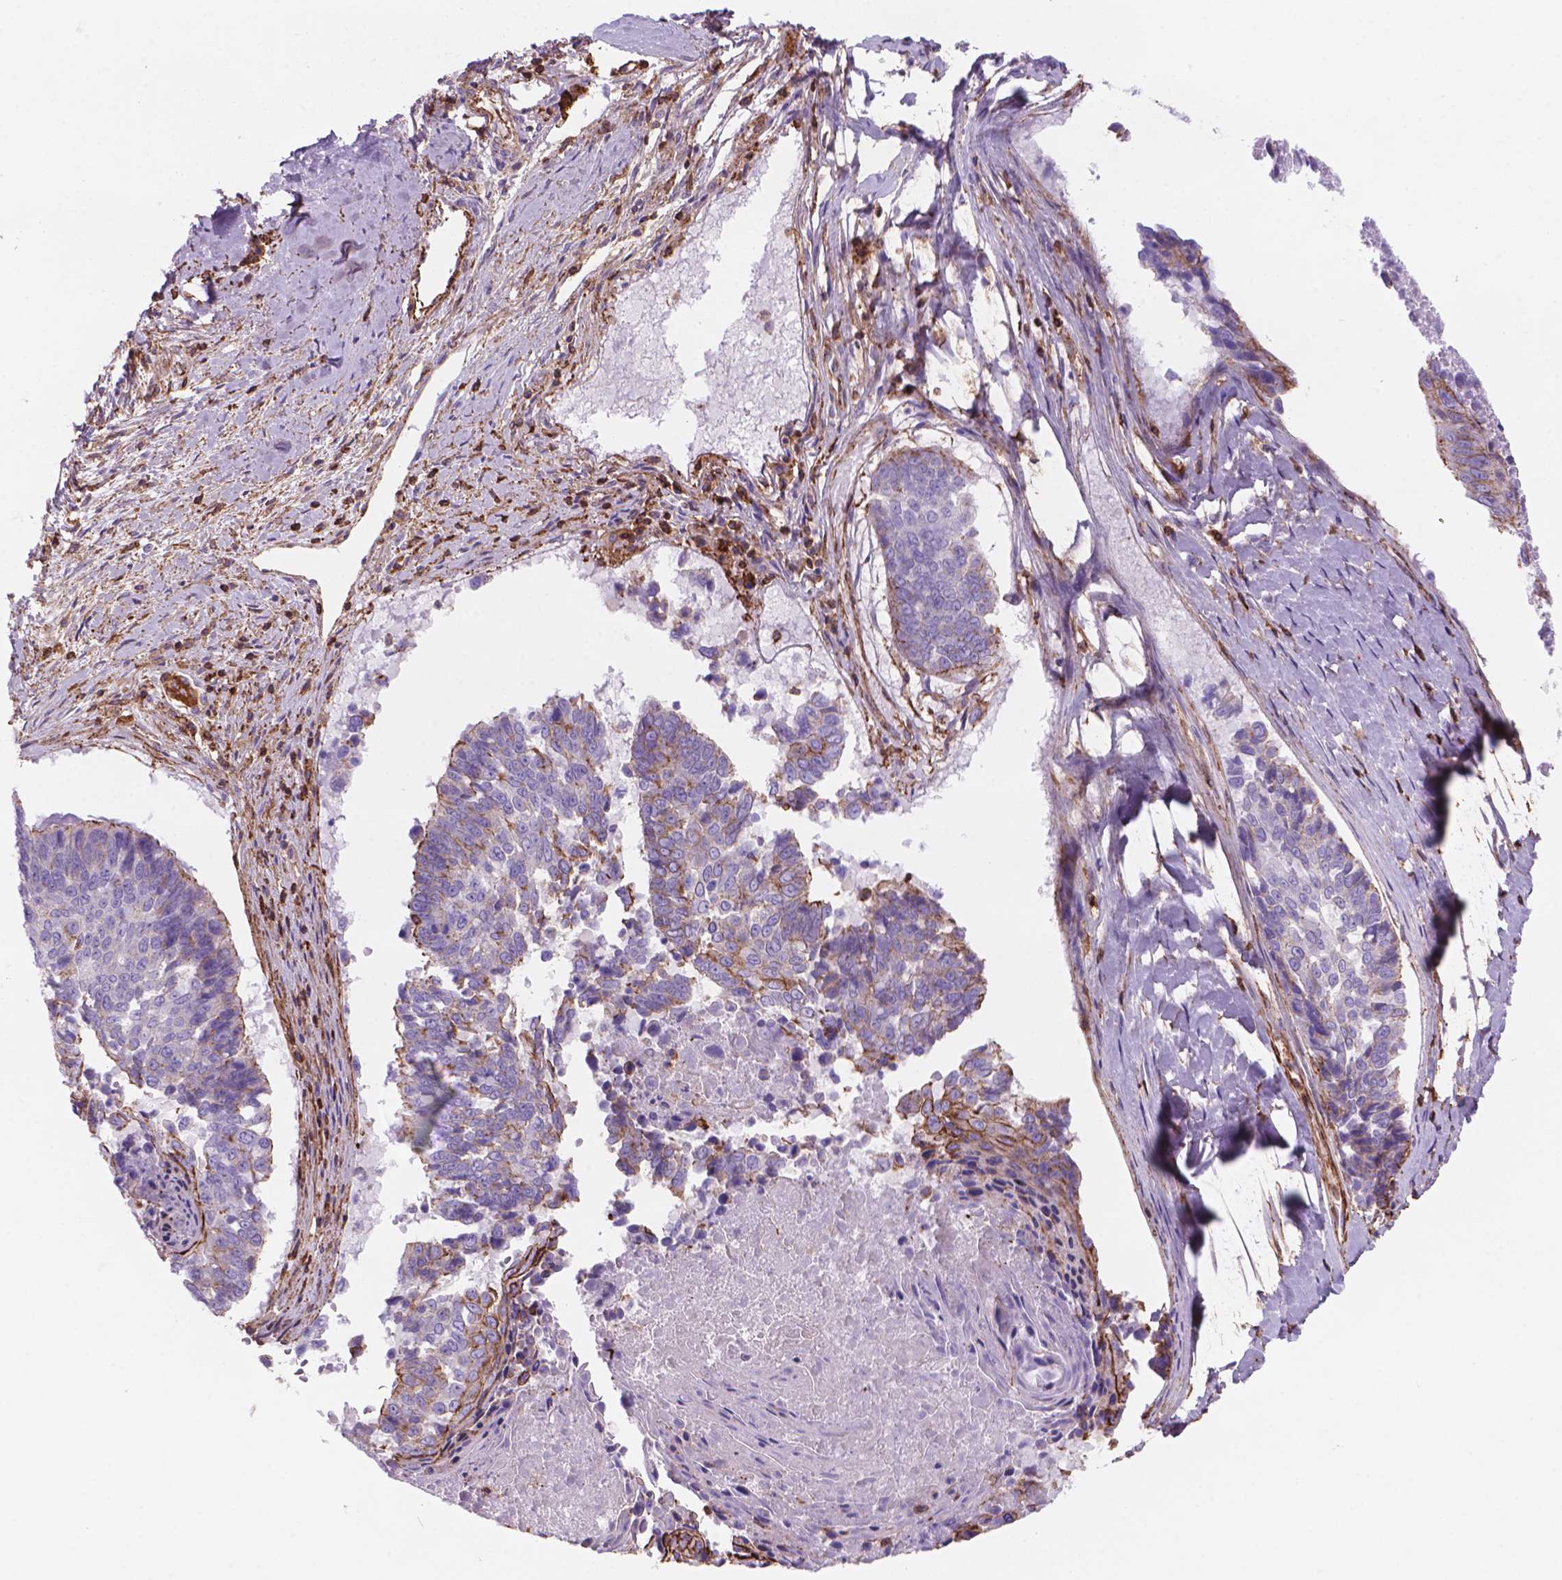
{"staining": {"intensity": "weak", "quantity": "<25%", "location": "cytoplasmic/membranous"}, "tissue": "lung cancer", "cell_type": "Tumor cells", "image_type": "cancer", "snomed": [{"axis": "morphology", "description": "Squamous cell carcinoma, NOS"}, {"axis": "topography", "description": "Lung"}], "caption": "Lung squamous cell carcinoma was stained to show a protein in brown. There is no significant expression in tumor cells.", "gene": "PATJ", "patient": {"sex": "male", "age": 73}}